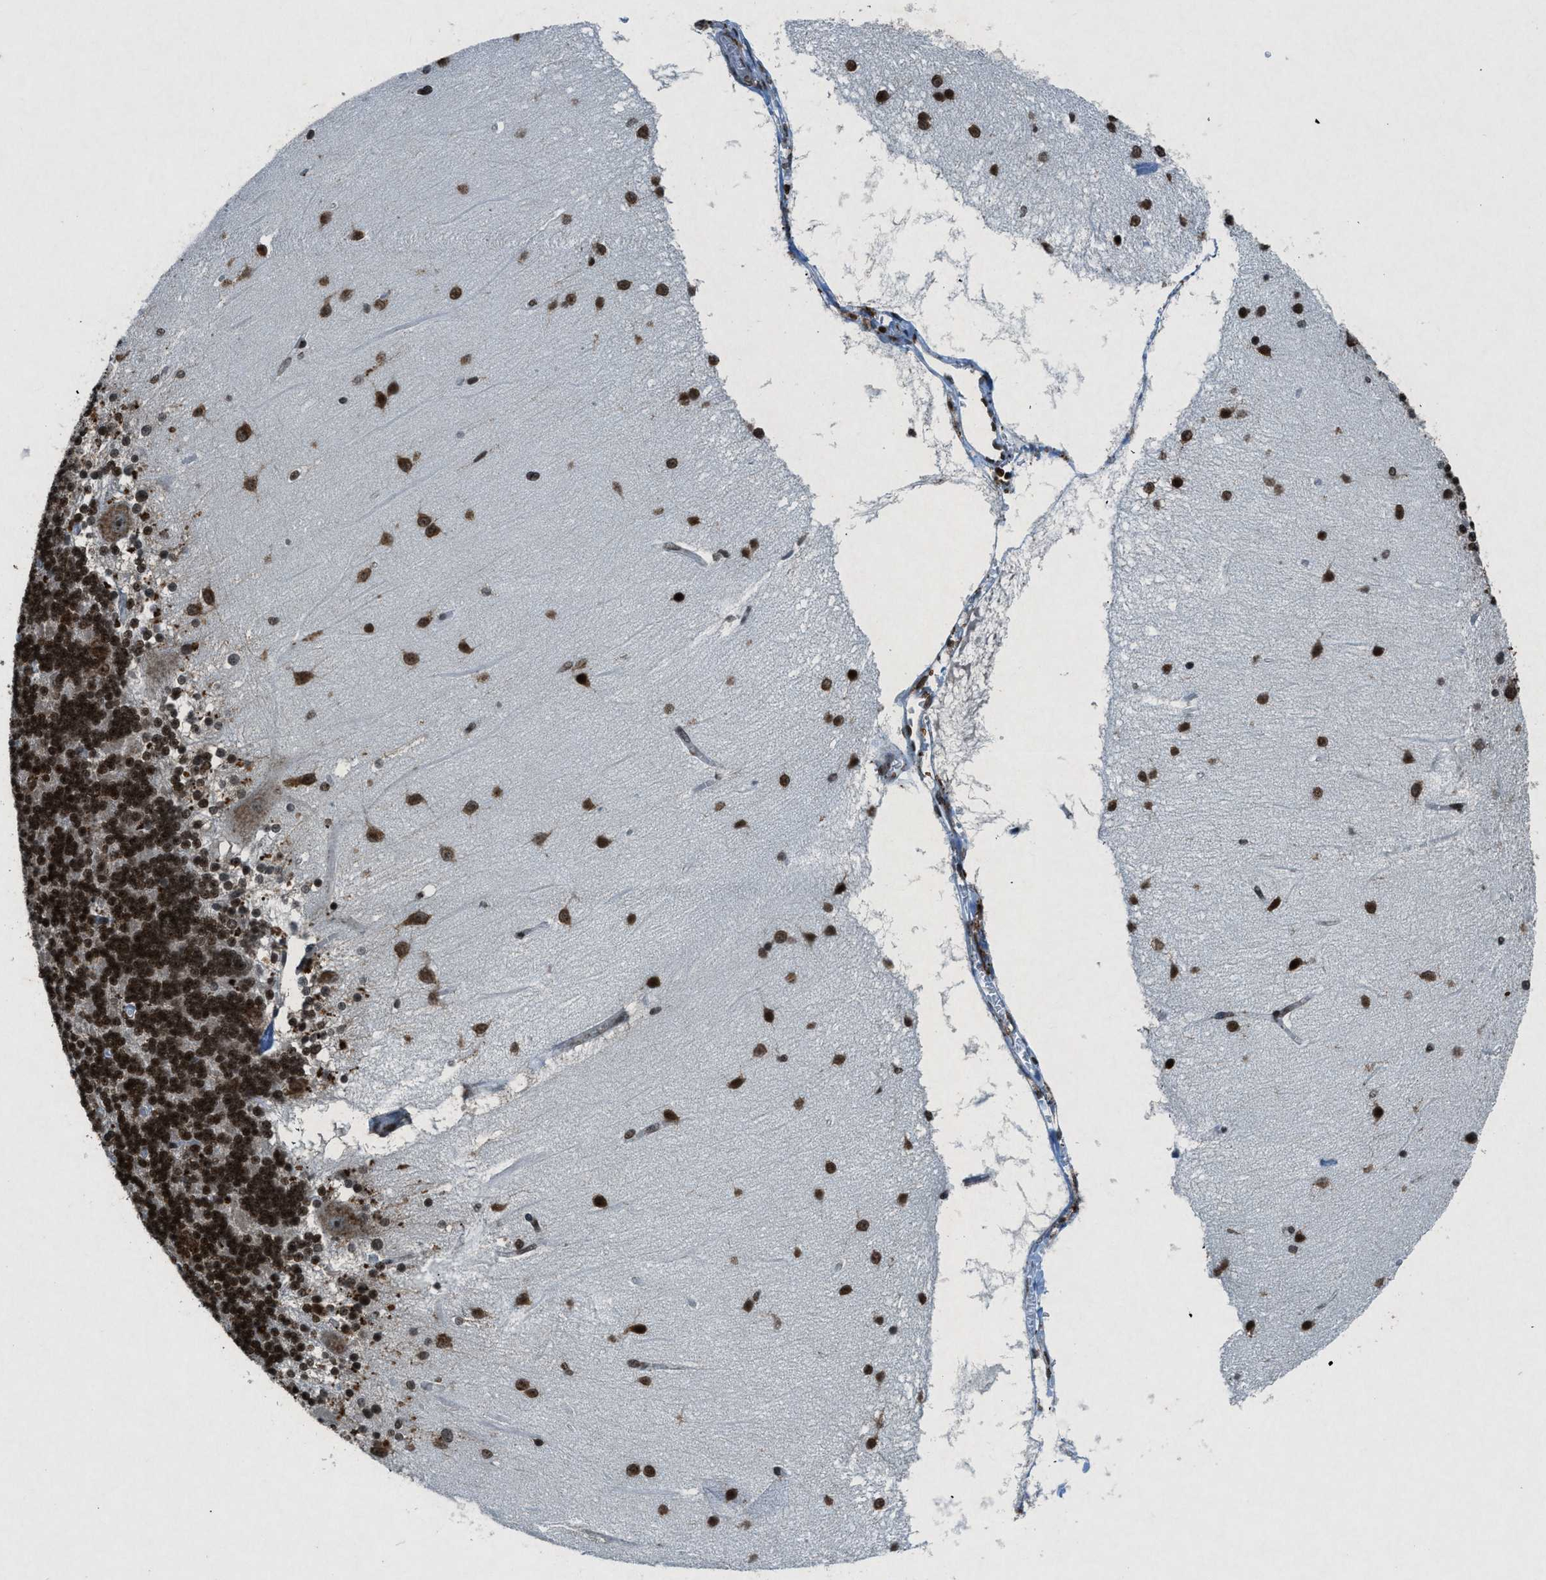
{"staining": {"intensity": "strong", "quantity": ">75%", "location": "nuclear"}, "tissue": "cerebellum", "cell_type": "Cells in granular layer", "image_type": "normal", "snomed": [{"axis": "morphology", "description": "Normal tissue, NOS"}, {"axis": "topography", "description": "Cerebellum"}], "caption": "Immunohistochemistry histopathology image of benign cerebellum: cerebellum stained using IHC reveals high levels of strong protein expression localized specifically in the nuclear of cells in granular layer, appearing as a nuclear brown color.", "gene": "NXF1", "patient": {"sex": "female", "age": 54}}